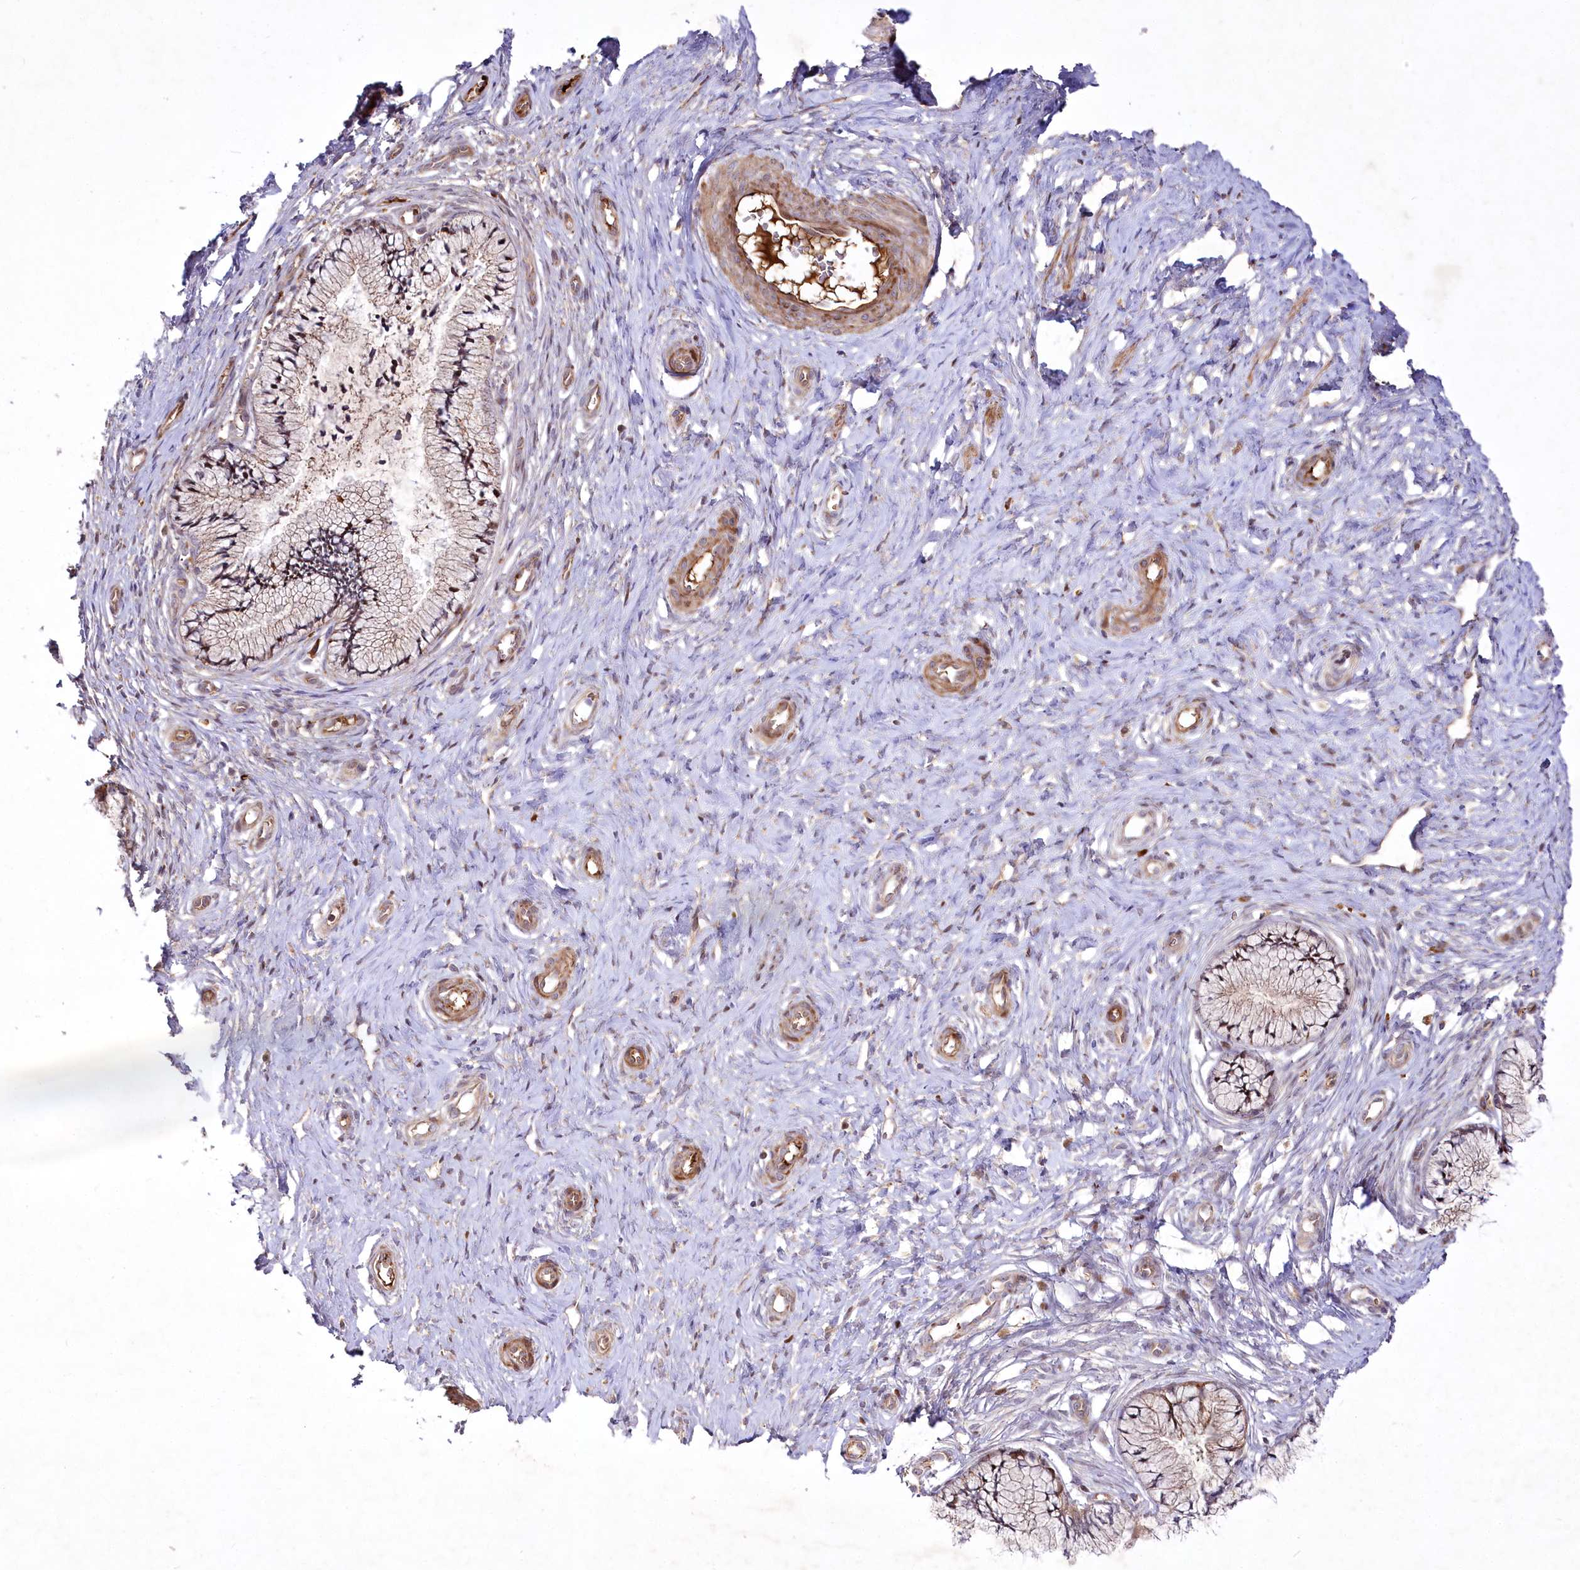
{"staining": {"intensity": "moderate", "quantity": "25%-75%", "location": "cytoplasmic/membranous"}, "tissue": "cervix", "cell_type": "Glandular cells", "image_type": "normal", "snomed": [{"axis": "morphology", "description": "Normal tissue, NOS"}, {"axis": "topography", "description": "Cervix"}], "caption": "A high-resolution image shows immunohistochemistry (IHC) staining of benign cervix, which shows moderate cytoplasmic/membranous expression in about 25%-75% of glandular cells.", "gene": "PSTK", "patient": {"sex": "female", "age": 36}}